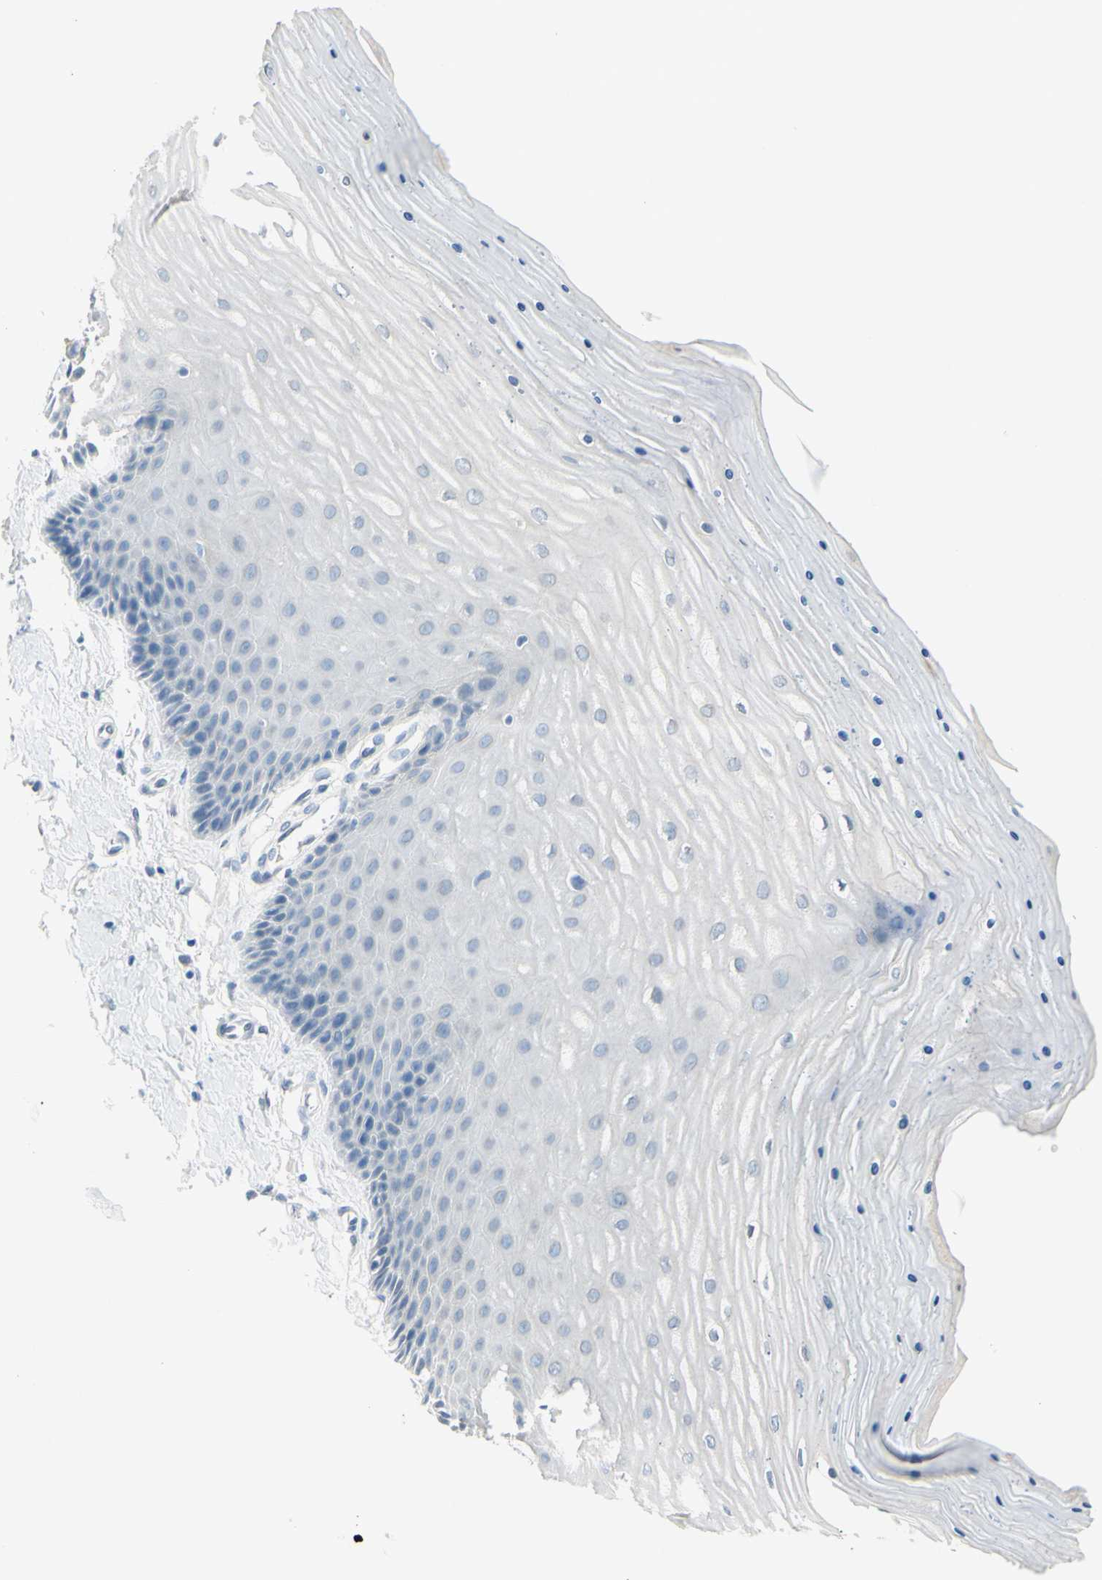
{"staining": {"intensity": "negative", "quantity": "none", "location": "none"}, "tissue": "cervix", "cell_type": "Glandular cells", "image_type": "normal", "snomed": [{"axis": "morphology", "description": "Normal tissue, NOS"}, {"axis": "topography", "description": "Cervix"}], "caption": "The micrograph reveals no staining of glandular cells in benign cervix.", "gene": "DCT", "patient": {"sex": "female", "age": 55}}